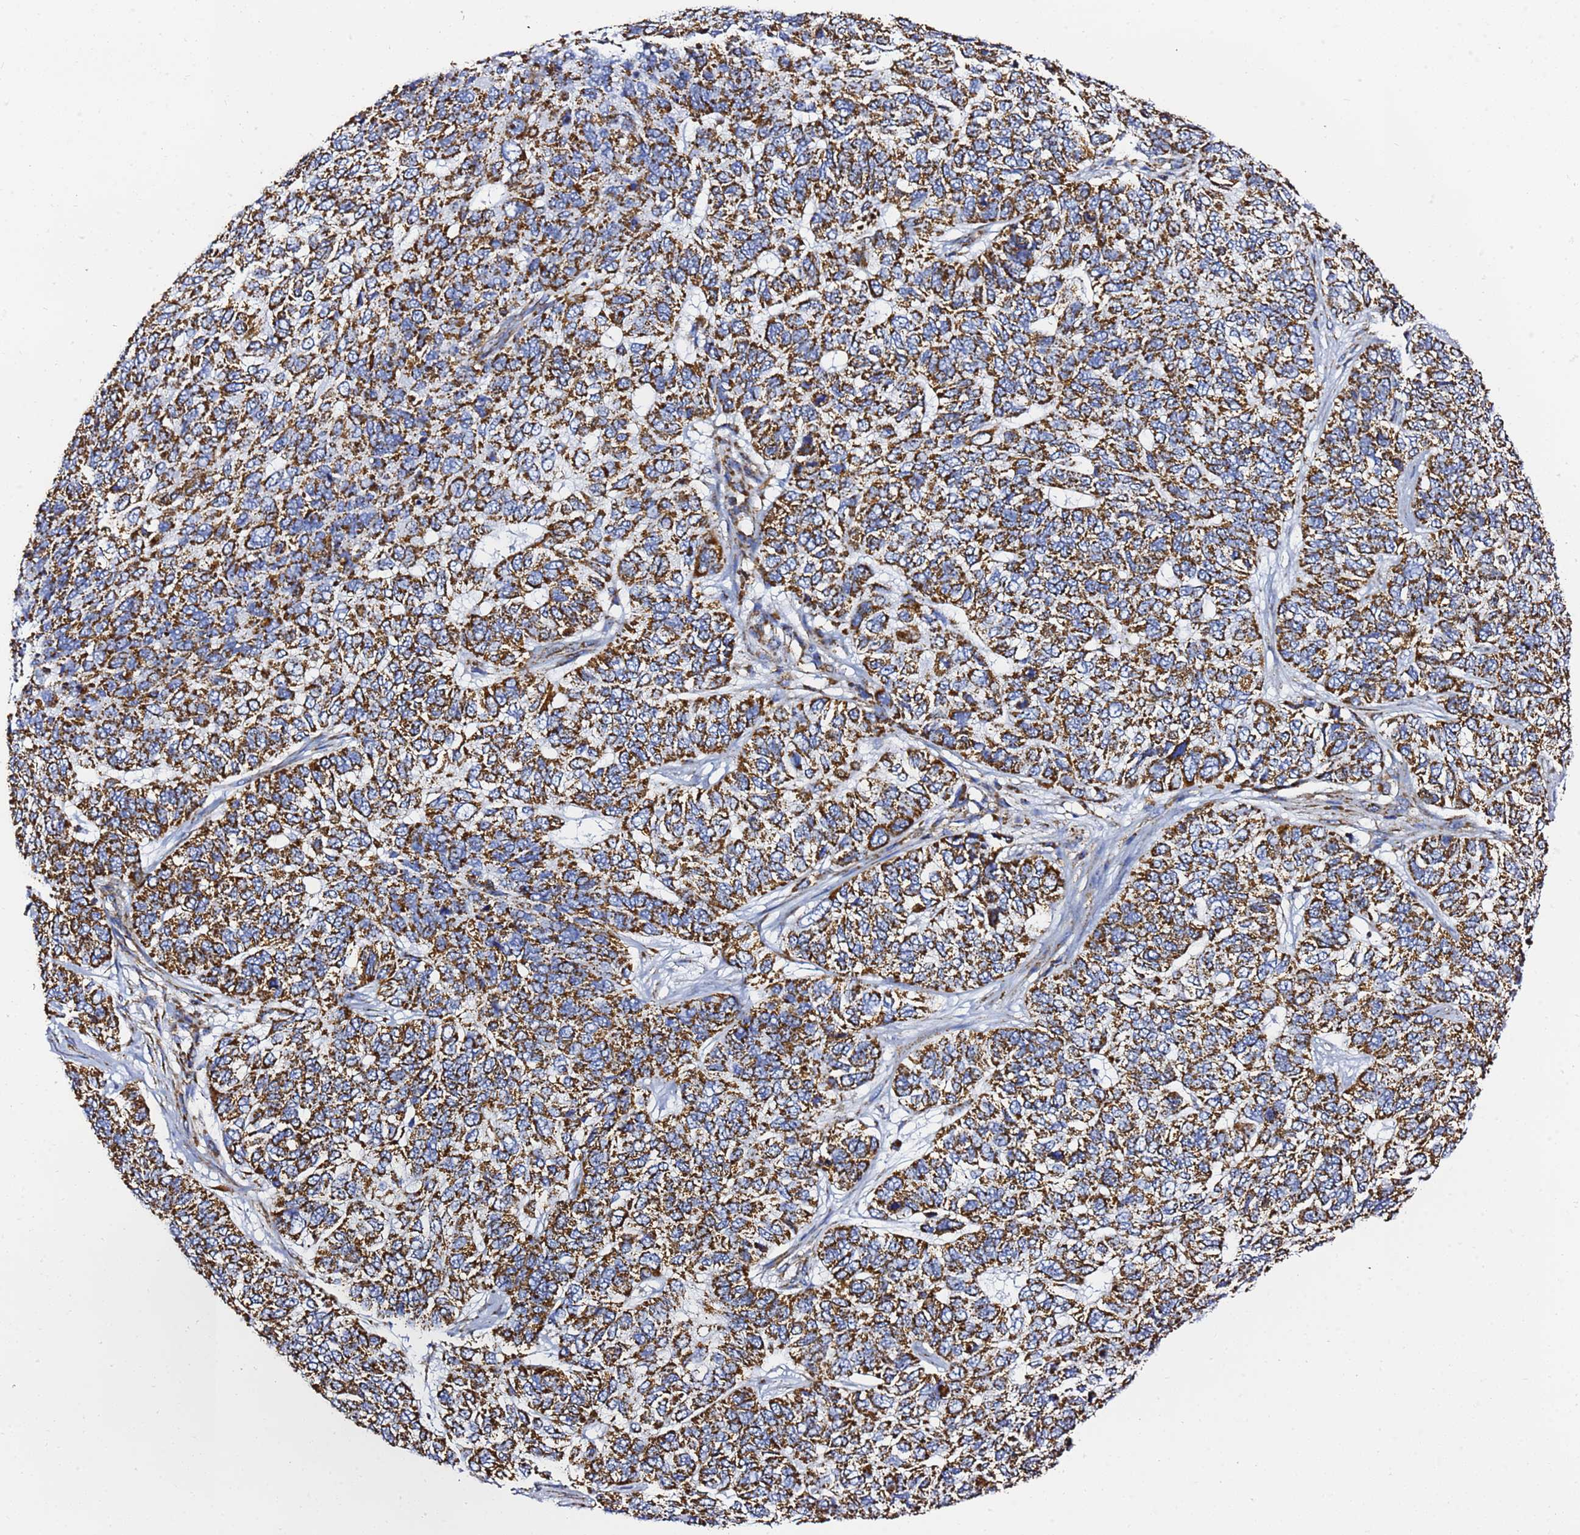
{"staining": {"intensity": "strong", "quantity": ">75%", "location": "cytoplasmic/membranous"}, "tissue": "skin cancer", "cell_type": "Tumor cells", "image_type": "cancer", "snomed": [{"axis": "morphology", "description": "Basal cell carcinoma"}, {"axis": "topography", "description": "Skin"}], "caption": "Skin cancer stained with a brown dye reveals strong cytoplasmic/membranous positive staining in approximately >75% of tumor cells.", "gene": "PHB2", "patient": {"sex": "female", "age": 65}}